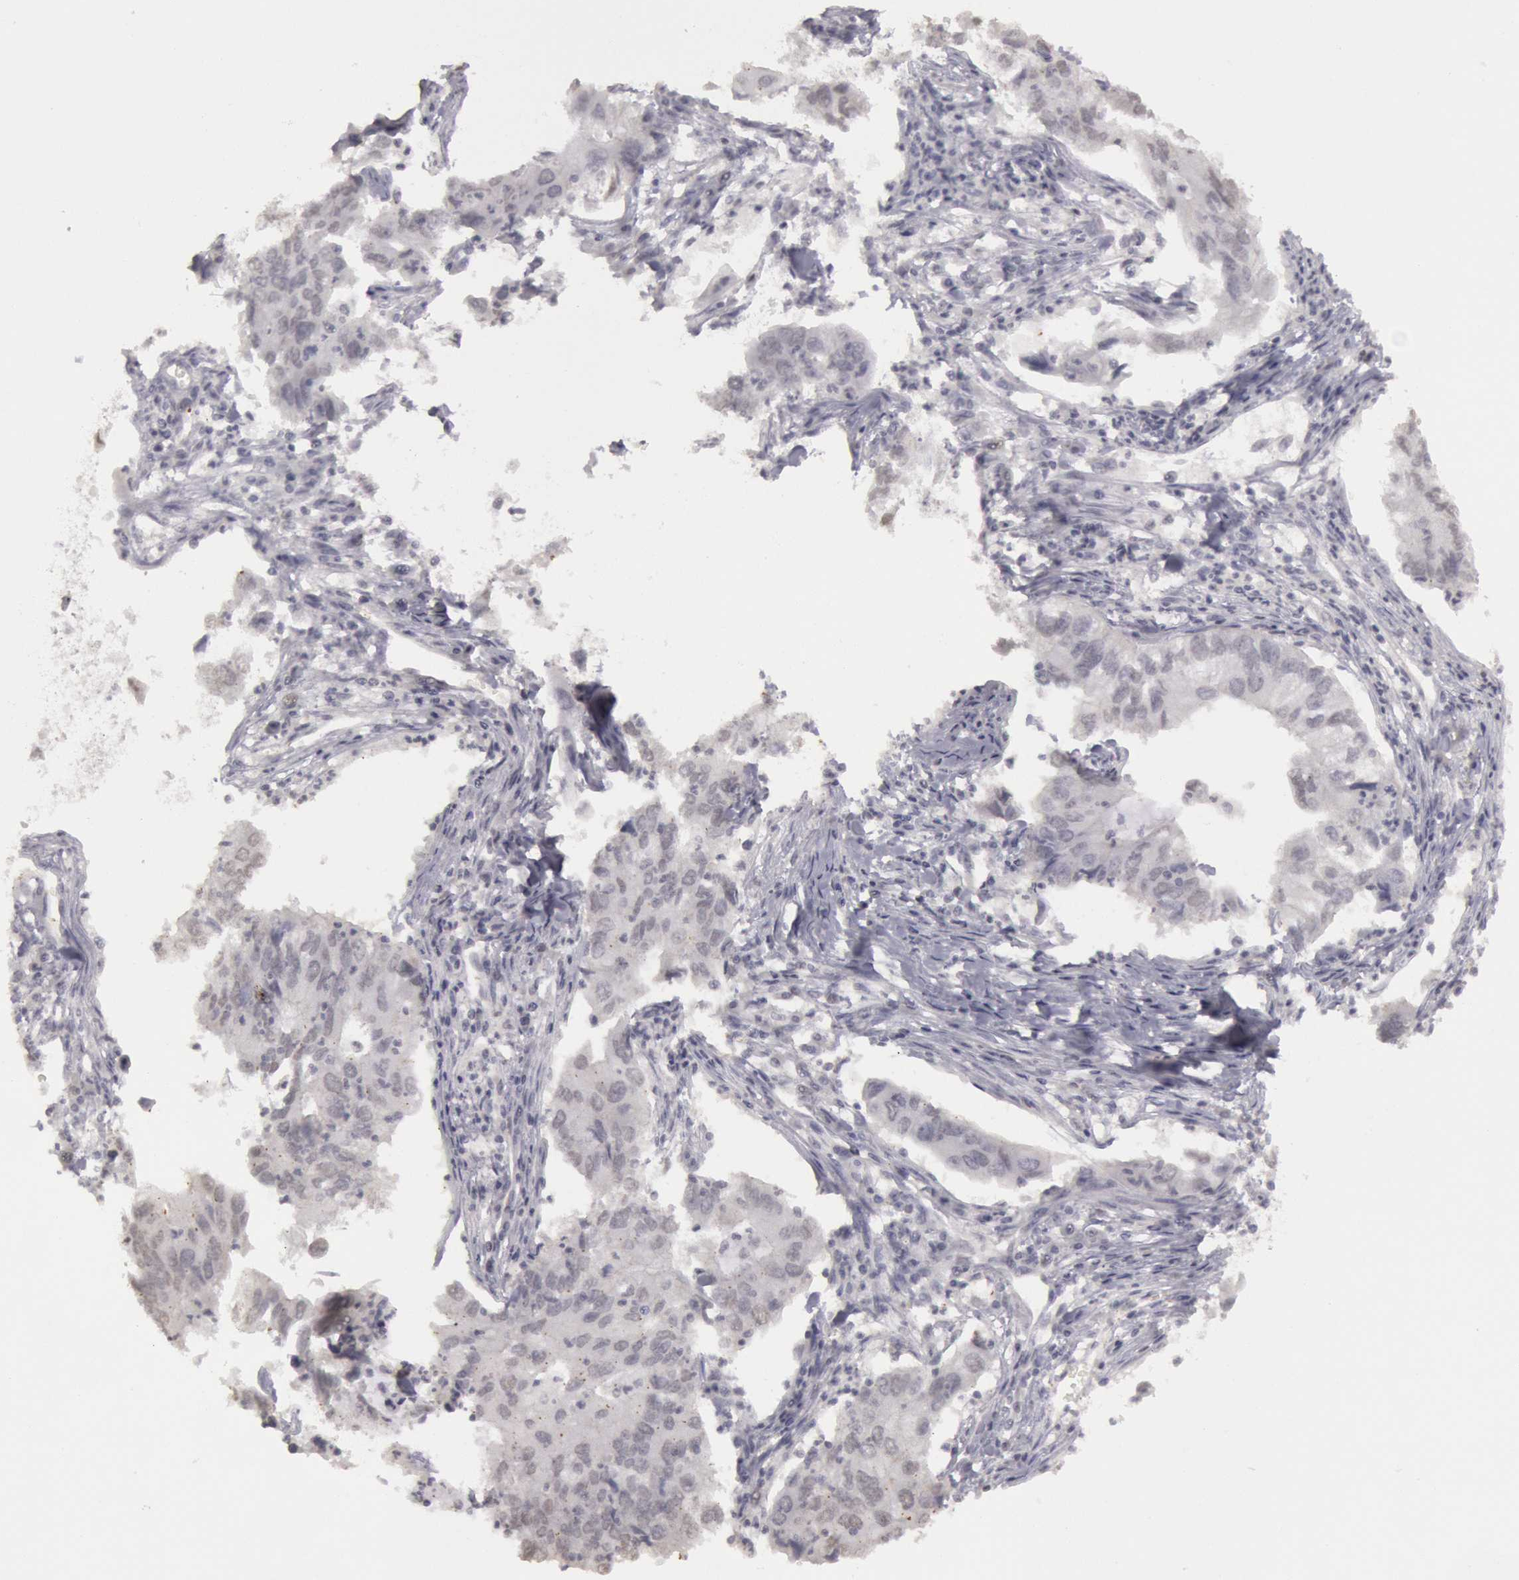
{"staining": {"intensity": "negative", "quantity": "none", "location": "none"}, "tissue": "lung cancer", "cell_type": "Tumor cells", "image_type": "cancer", "snomed": [{"axis": "morphology", "description": "Adenocarcinoma, NOS"}, {"axis": "topography", "description": "Lung"}], "caption": "Immunohistochemistry image of neoplastic tissue: human adenocarcinoma (lung) stained with DAB shows no significant protein expression in tumor cells.", "gene": "RIMBP3C", "patient": {"sex": "male", "age": 48}}